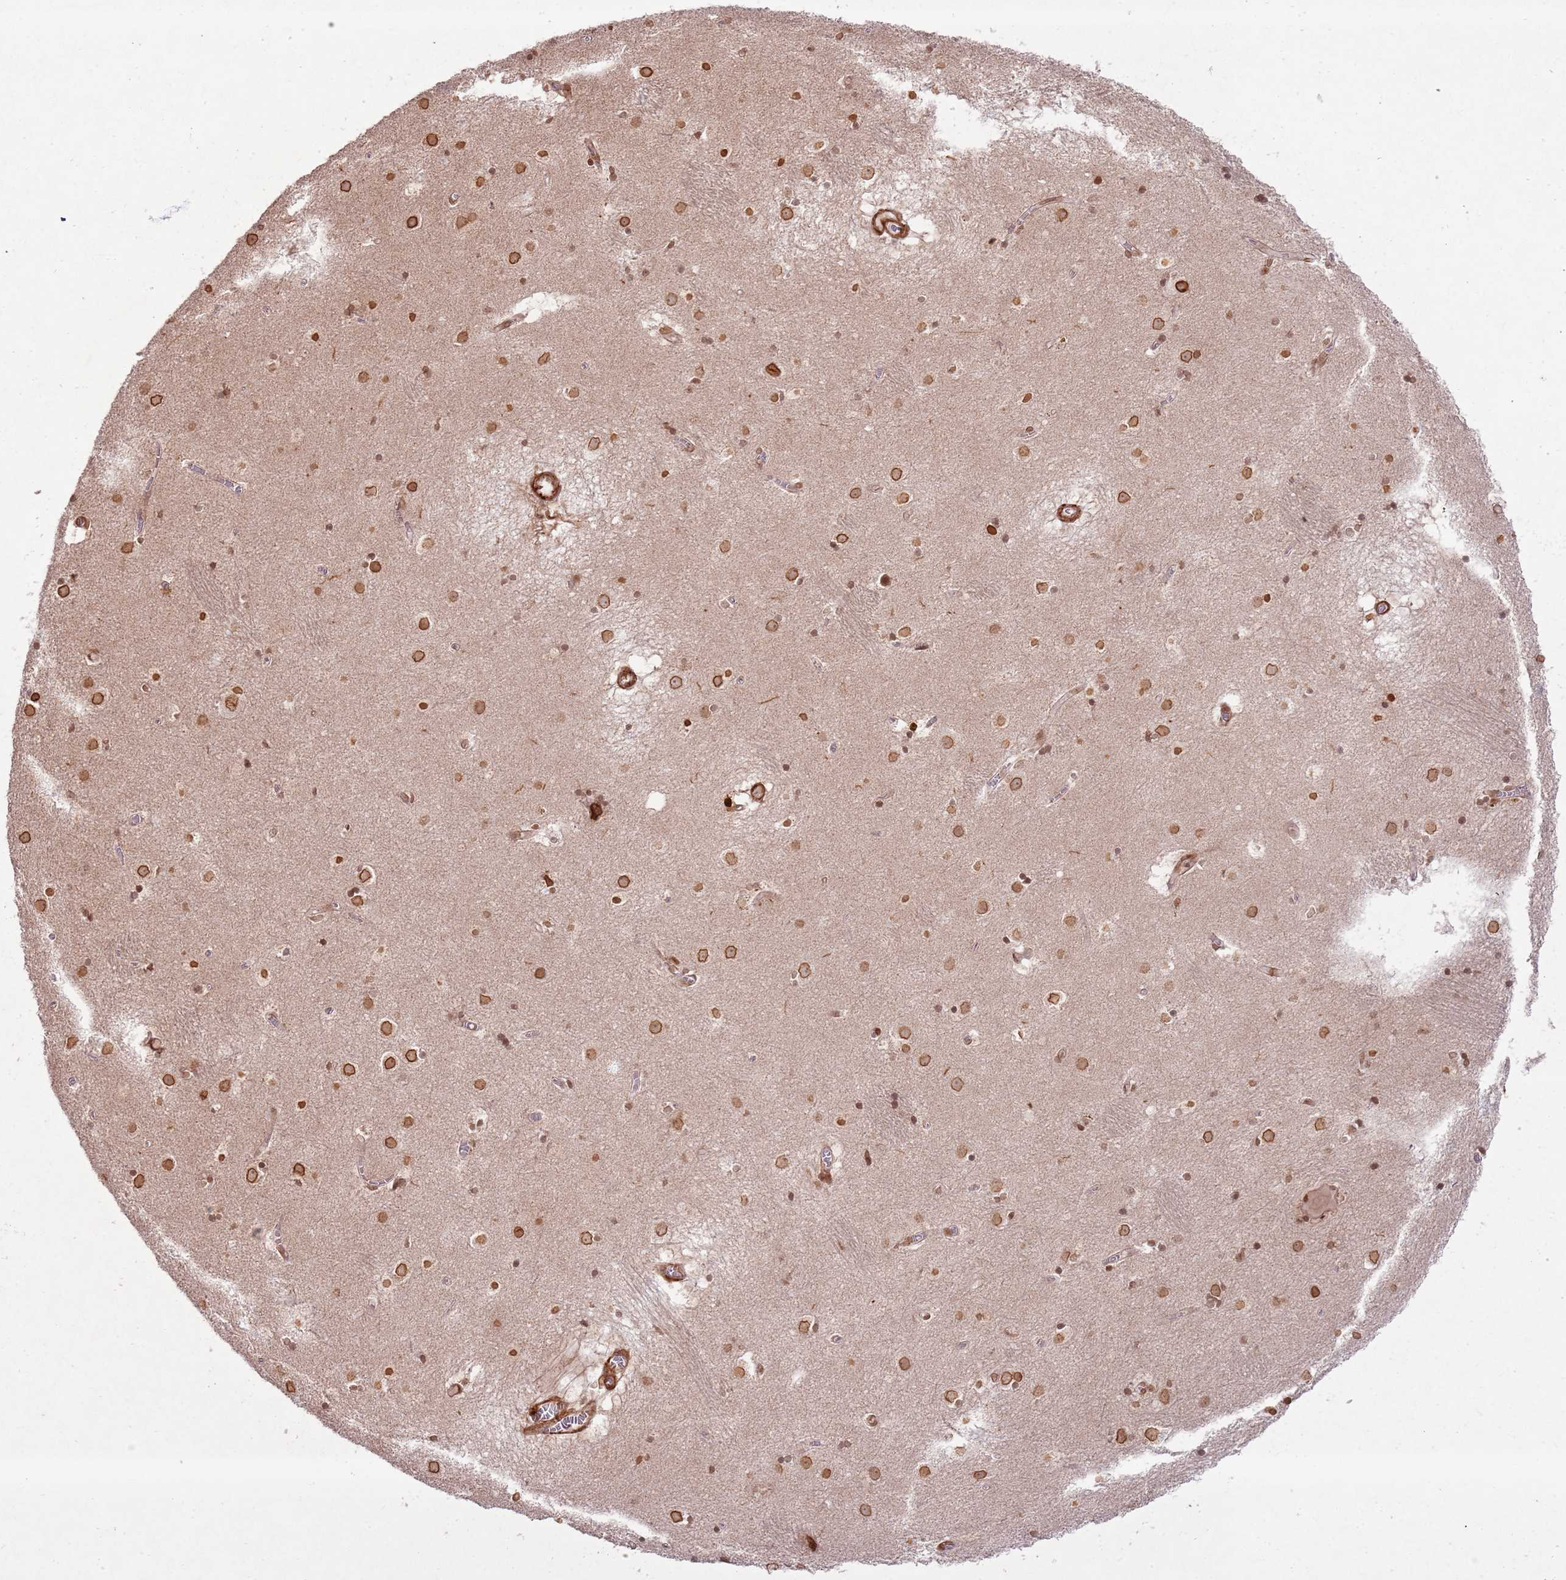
{"staining": {"intensity": "moderate", "quantity": ">75%", "location": "cytoplasmic/membranous,nuclear"}, "tissue": "caudate", "cell_type": "Glial cells", "image_type": "normal", "snomed": [{"axis": "morphology", "description": "Normal tissue, NOS"}, {"axis": "topography", "description": "Lateral ventricle wall"}], "caption": "Protein staining of benign caudate demonstrates moderate cytoplasmic/membranous,nuclear positivity in approximately >75% of glial cells.", "gene": "KLHL36", "patient": {"sex": "male", "age": 70}}